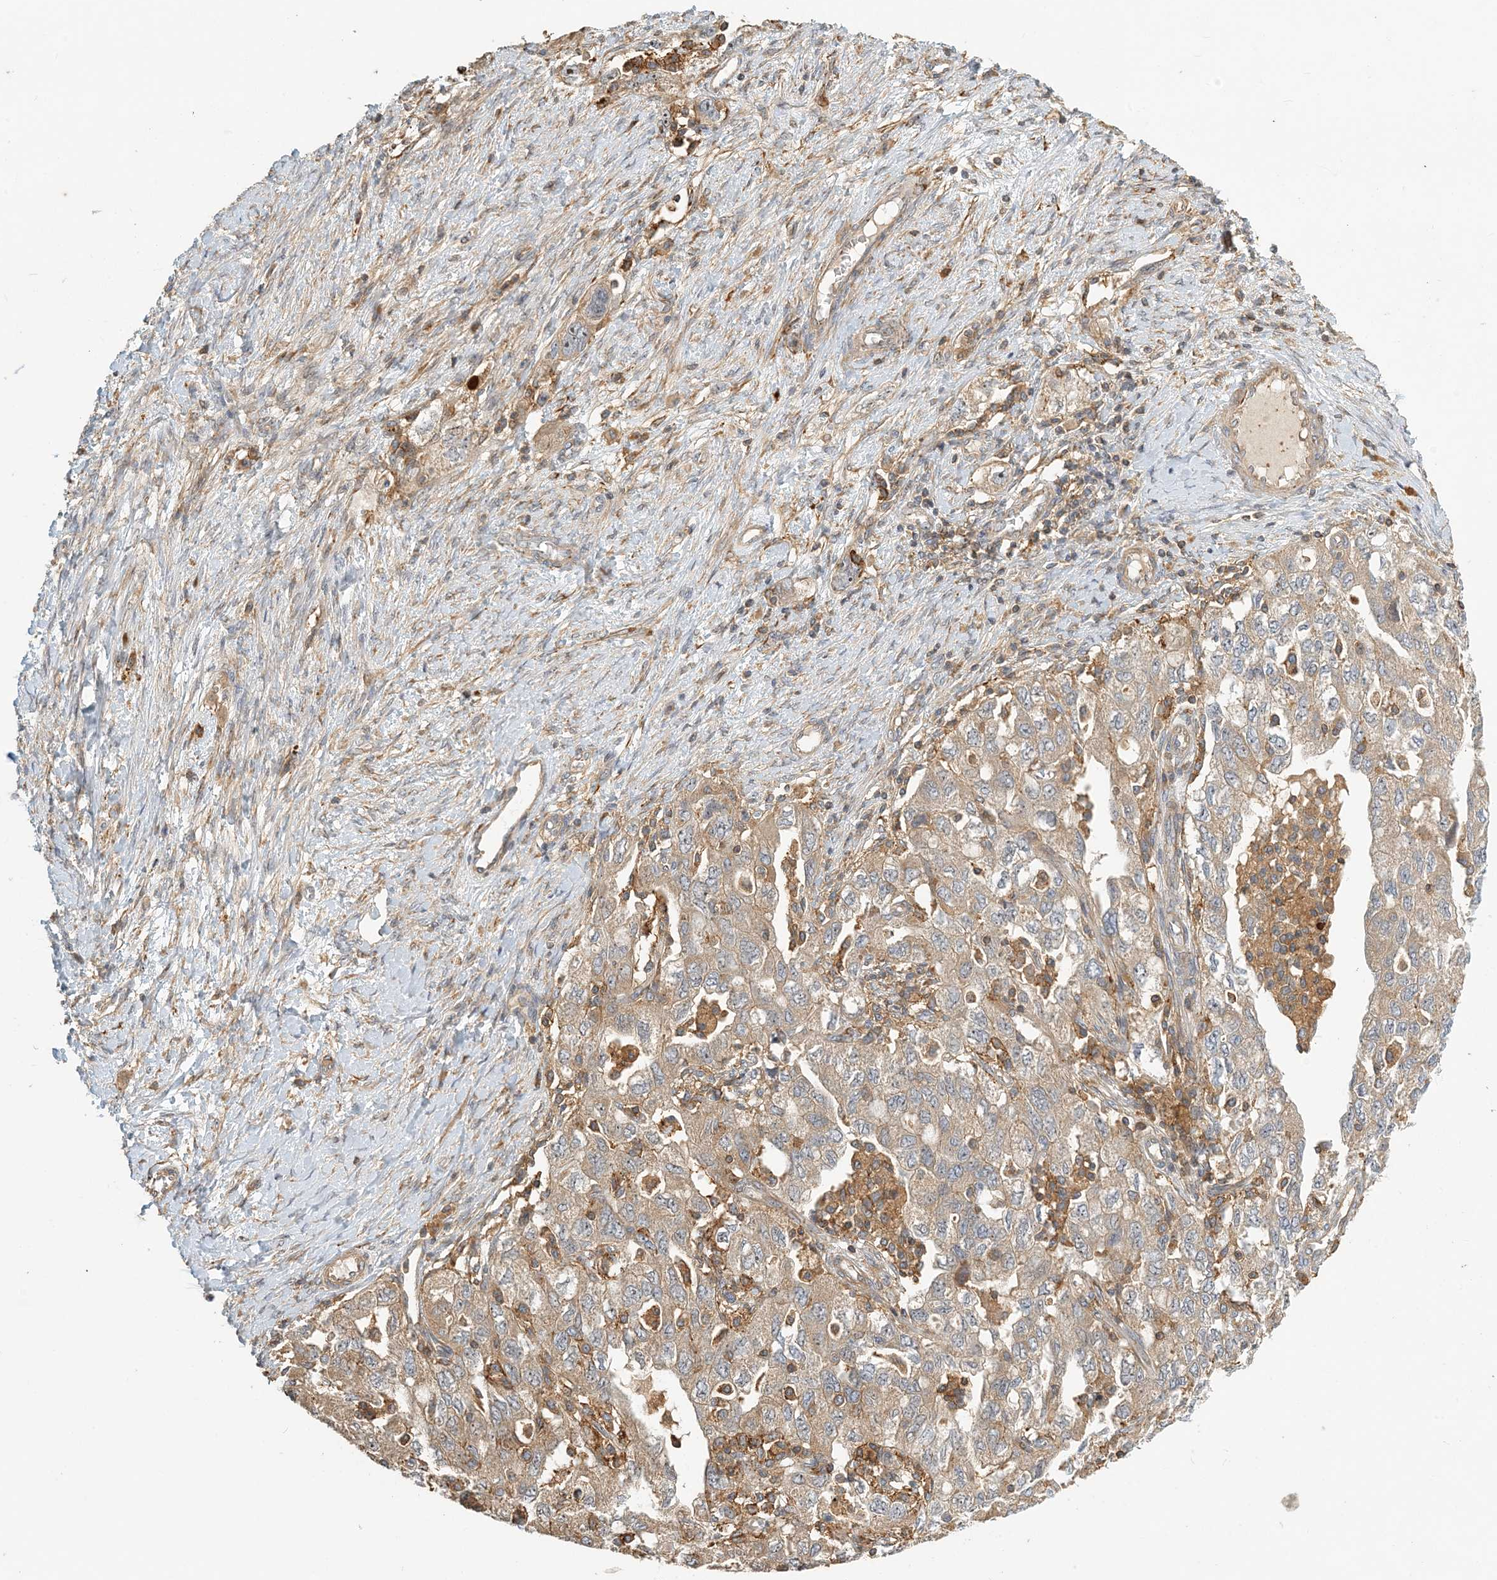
{"staining": {"intensity": "moderate", "quantity": ">75%", "location": "cytoplasmic/membranous"}, "tissue": "ovarian cancer", "cell_type": "Tumor cells", "image_type": "cancer", "snomed": [{"axis": "morphology", "description": "Carcinoma, NOS"}, {"axis": "morphology", "description": "Cystadenocarcinoma, serous, NOS"}, {"axis": "topography", "description": "Ovary"}], "caption": "An image of human ovarian cancer (carcinoma) stained for a protein displays moderate cytoplasmic/membranous brown staining in tumor cells. (brown staining indicates protein expression, while blue staining denotes nuclei).", "gene": "COLEC11", "patient": {"sex": "female", "age": 69}}